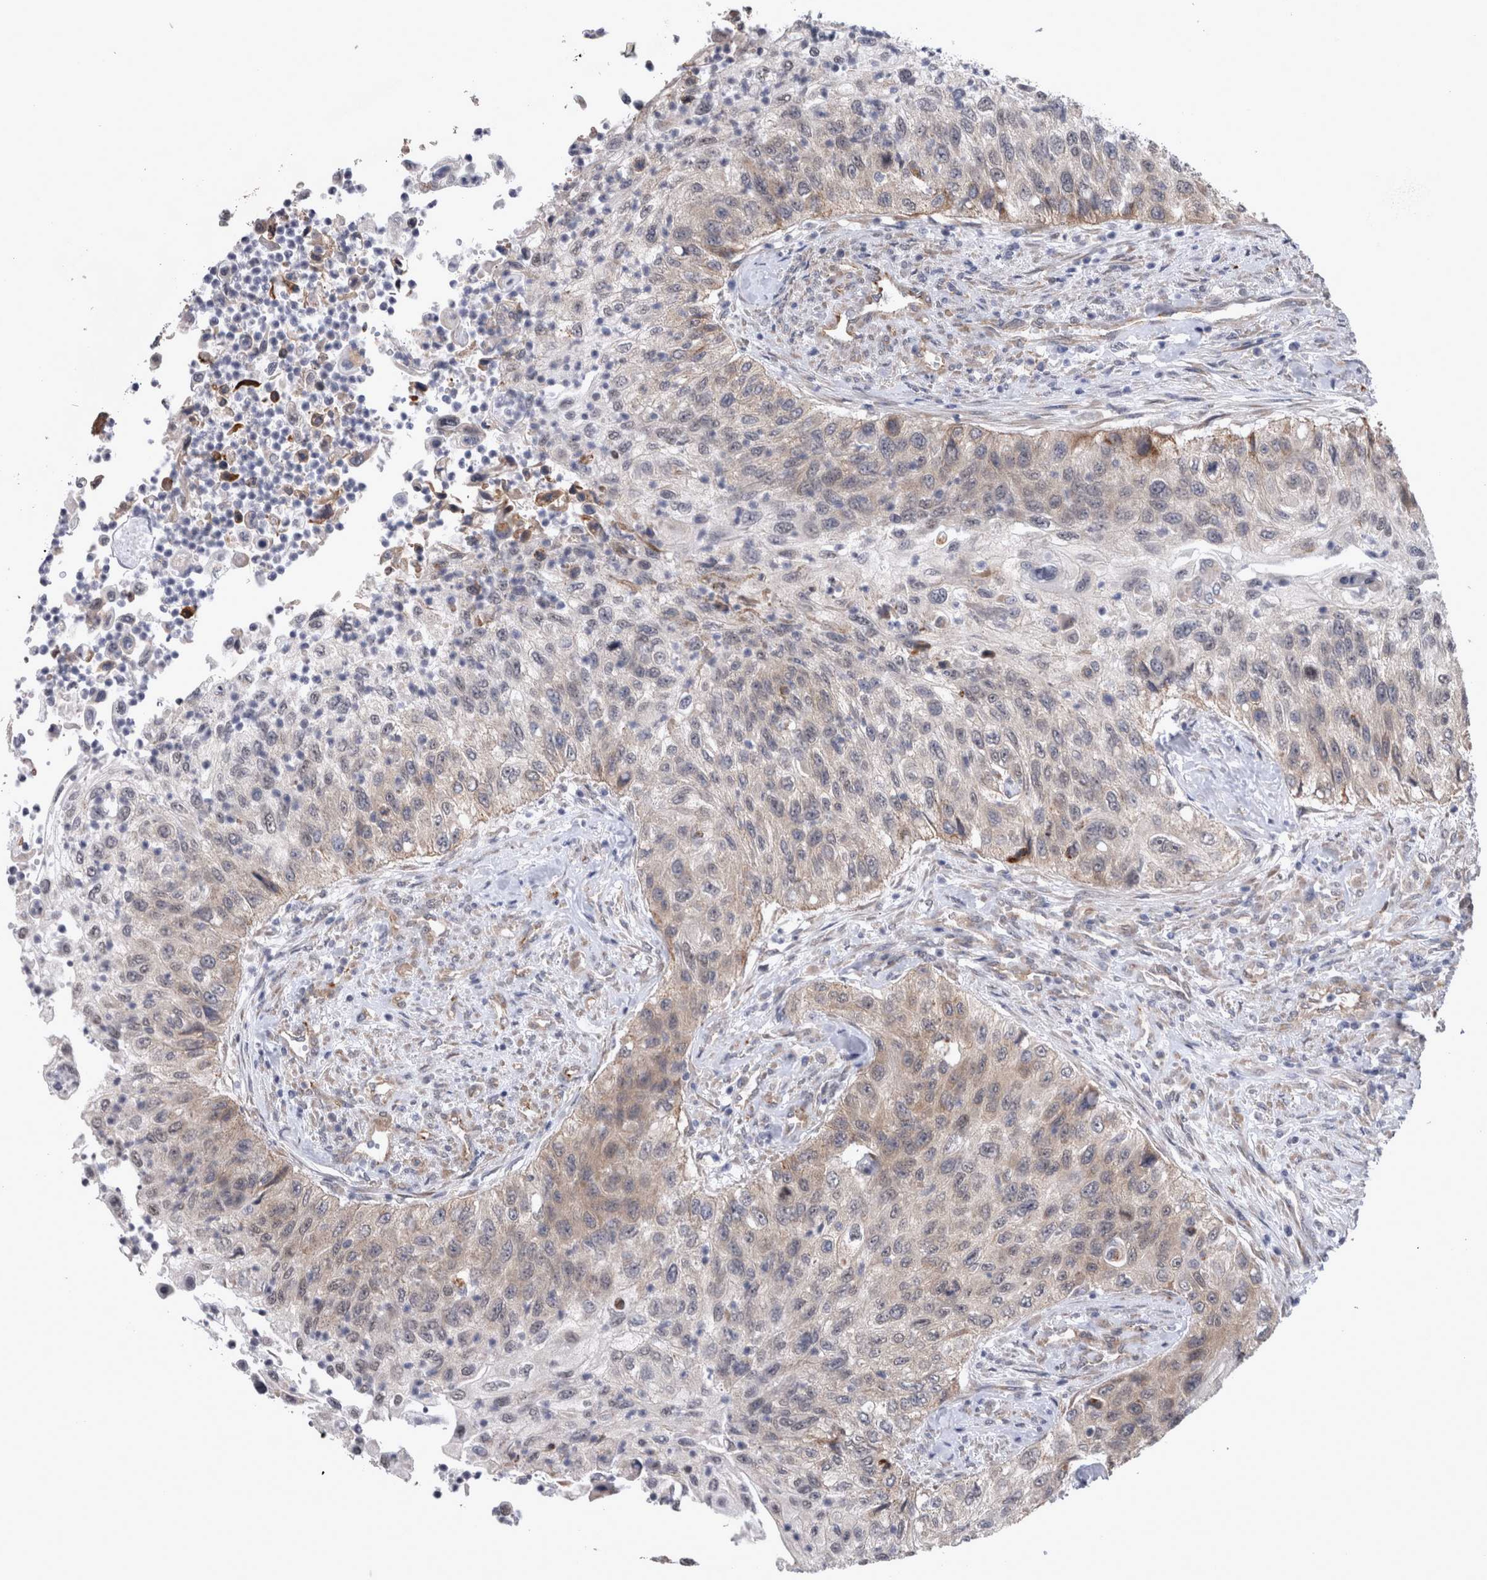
{"staining": {"intensity": "negative", "quantity": "none", "location": "none"}, "tissue": "urothelial cancer", "cell_type": "Tumor cells", "image_type": "cancer", "snomed": [{"axis": "morphology", "description": "Urothelial carcinoma, High grade"}, {"axis": "topography", "description": "Urinary bladder"}], "caption": "Immunohistochemical staining of urothelial cancer exhibits no significant expression in tumor cells.", "gene": "DDX6", "patient": {"sex": "female", "age": 60}}